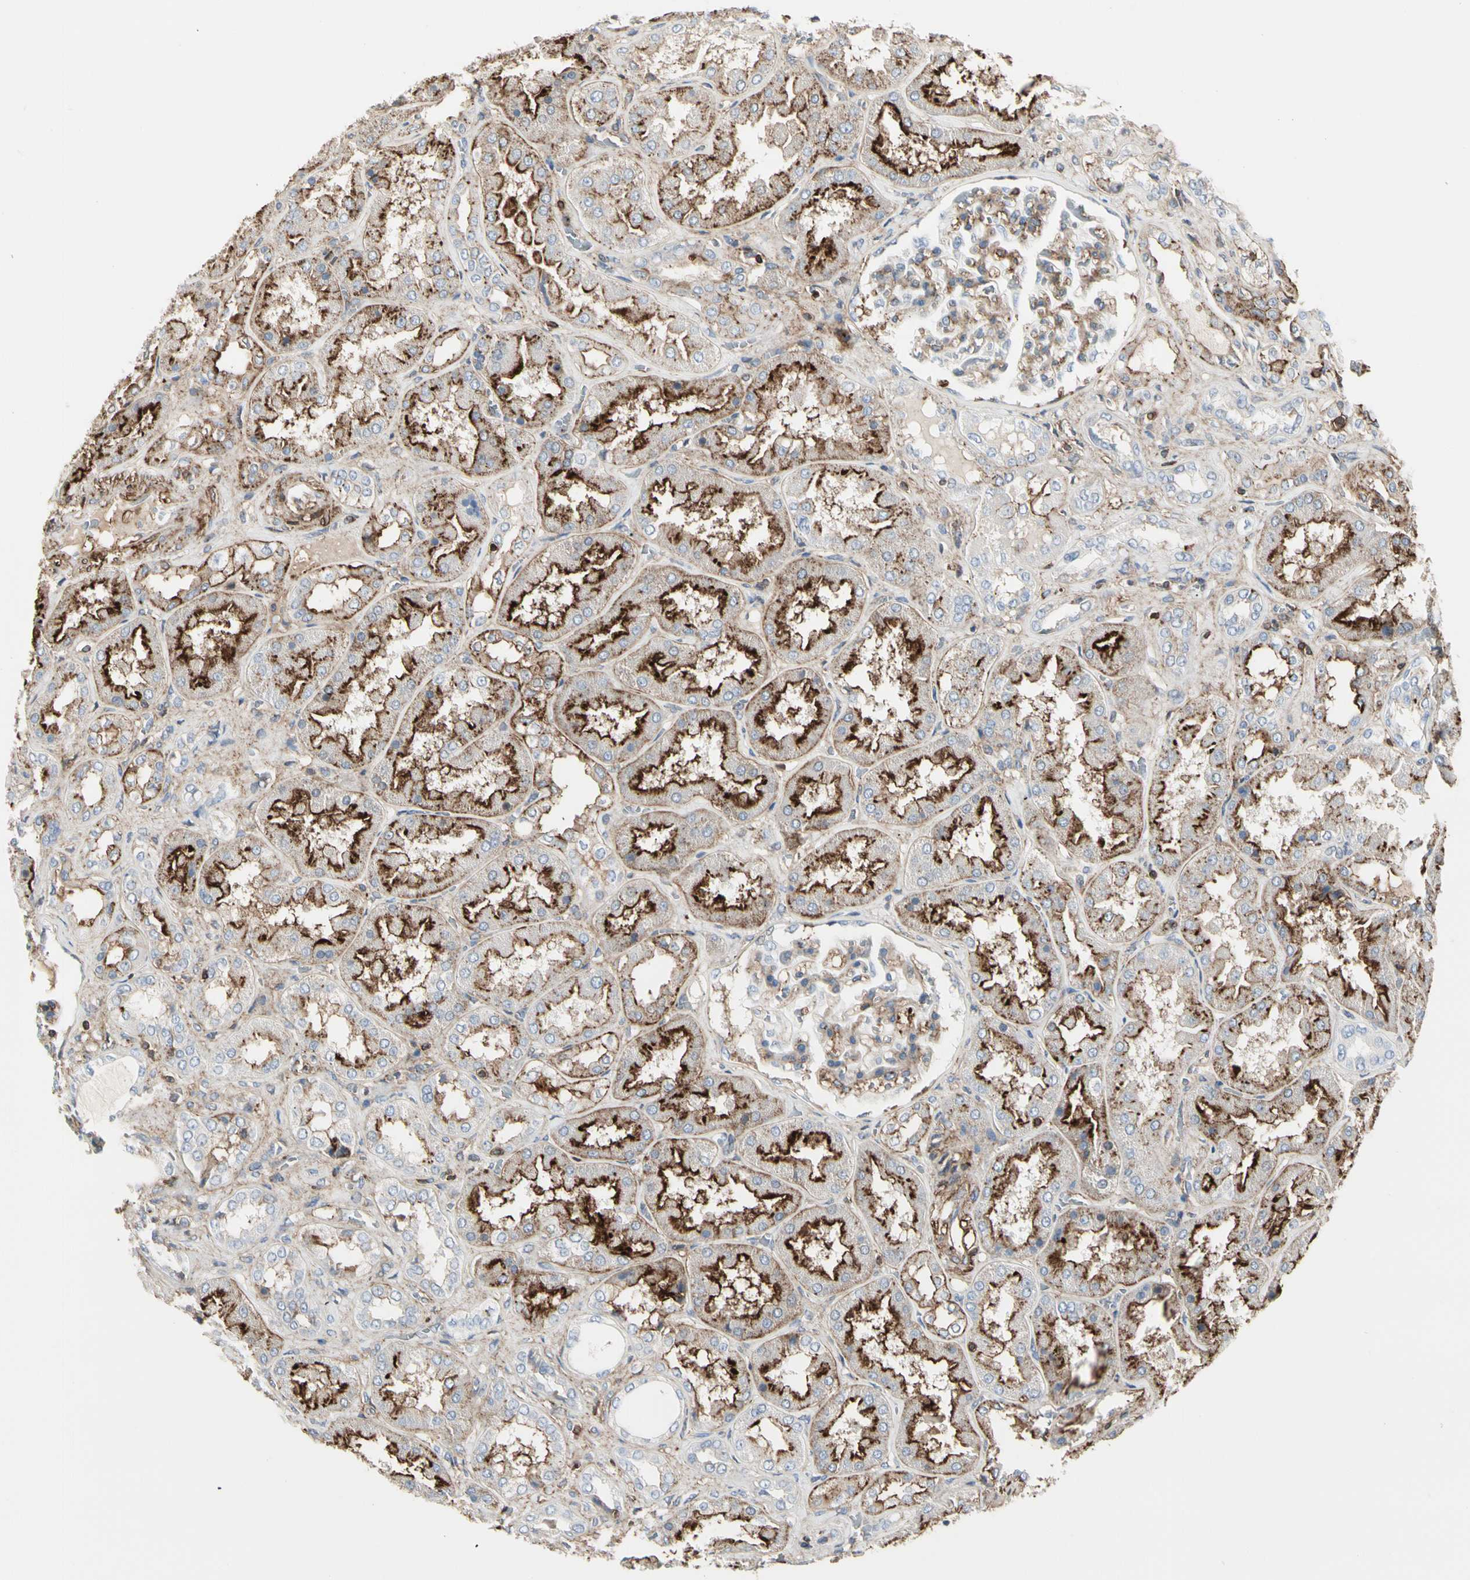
{"staining": {"intensity": "strong", "quantity": "25%-75%", "location": "cytoplasmic/membranous"}, "tissue": "kidney", "cell_type": "Cells in glomeruli", "image_type": "normal", "snomed": [{"axis": "morphology", "description": "Normal tissue, NOS"}, {"axis": "topography", "description": "Kidney"}], "caption": "An IHC photomicrograph of normal tissue is shown. Protein staining in brown labels strong cytoplasmic/membranous positivity in kidney within cells in glomeruli.", "gene": "CLEC2B", "patient": {"sex": "female", "age": 56}}